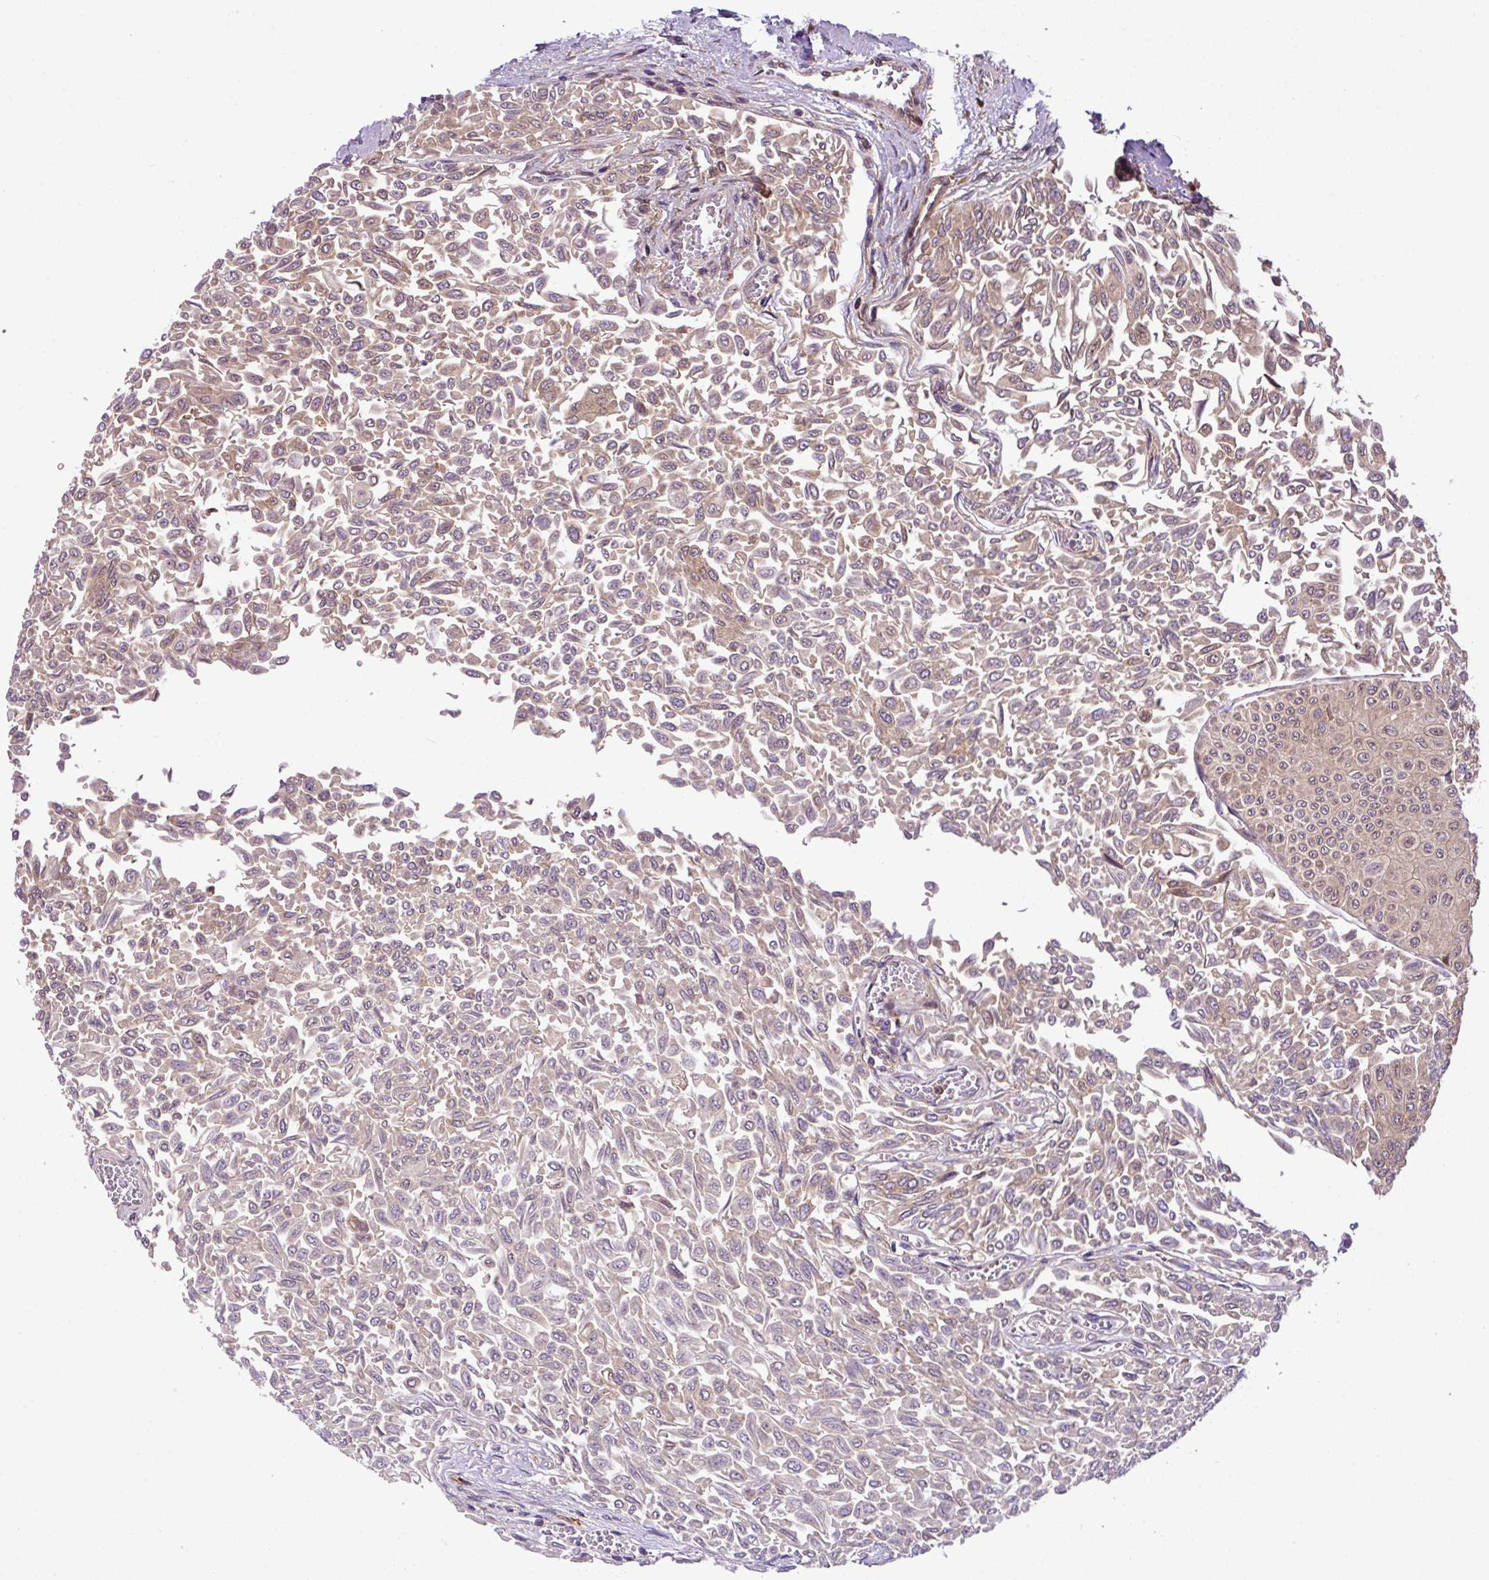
{"staining": {"intensity": "weak", "quantity": "25%-75%", "location": "cytoplasmic/membranous,nuclear"}, "tissue": "urothelial cancer", "cell_type": "Tumor cells", "image_type": "cancer", "snomed": [{"axis": "morphology", "description": "Urothelial carcinoma, NOS"}, {"axis": "topography", "description": "Urinary bladder"}], "caption": "IHC of transitional cell carcinoma reveals low levels of weak cytoplasmic/membranous and nuclear positivity in about 25%-75% of tumor cells. (IHC, brightfield microscopy, high magnification).", "gene": "DLGAP4", "patient": {"sex": "male", "age": 59}}